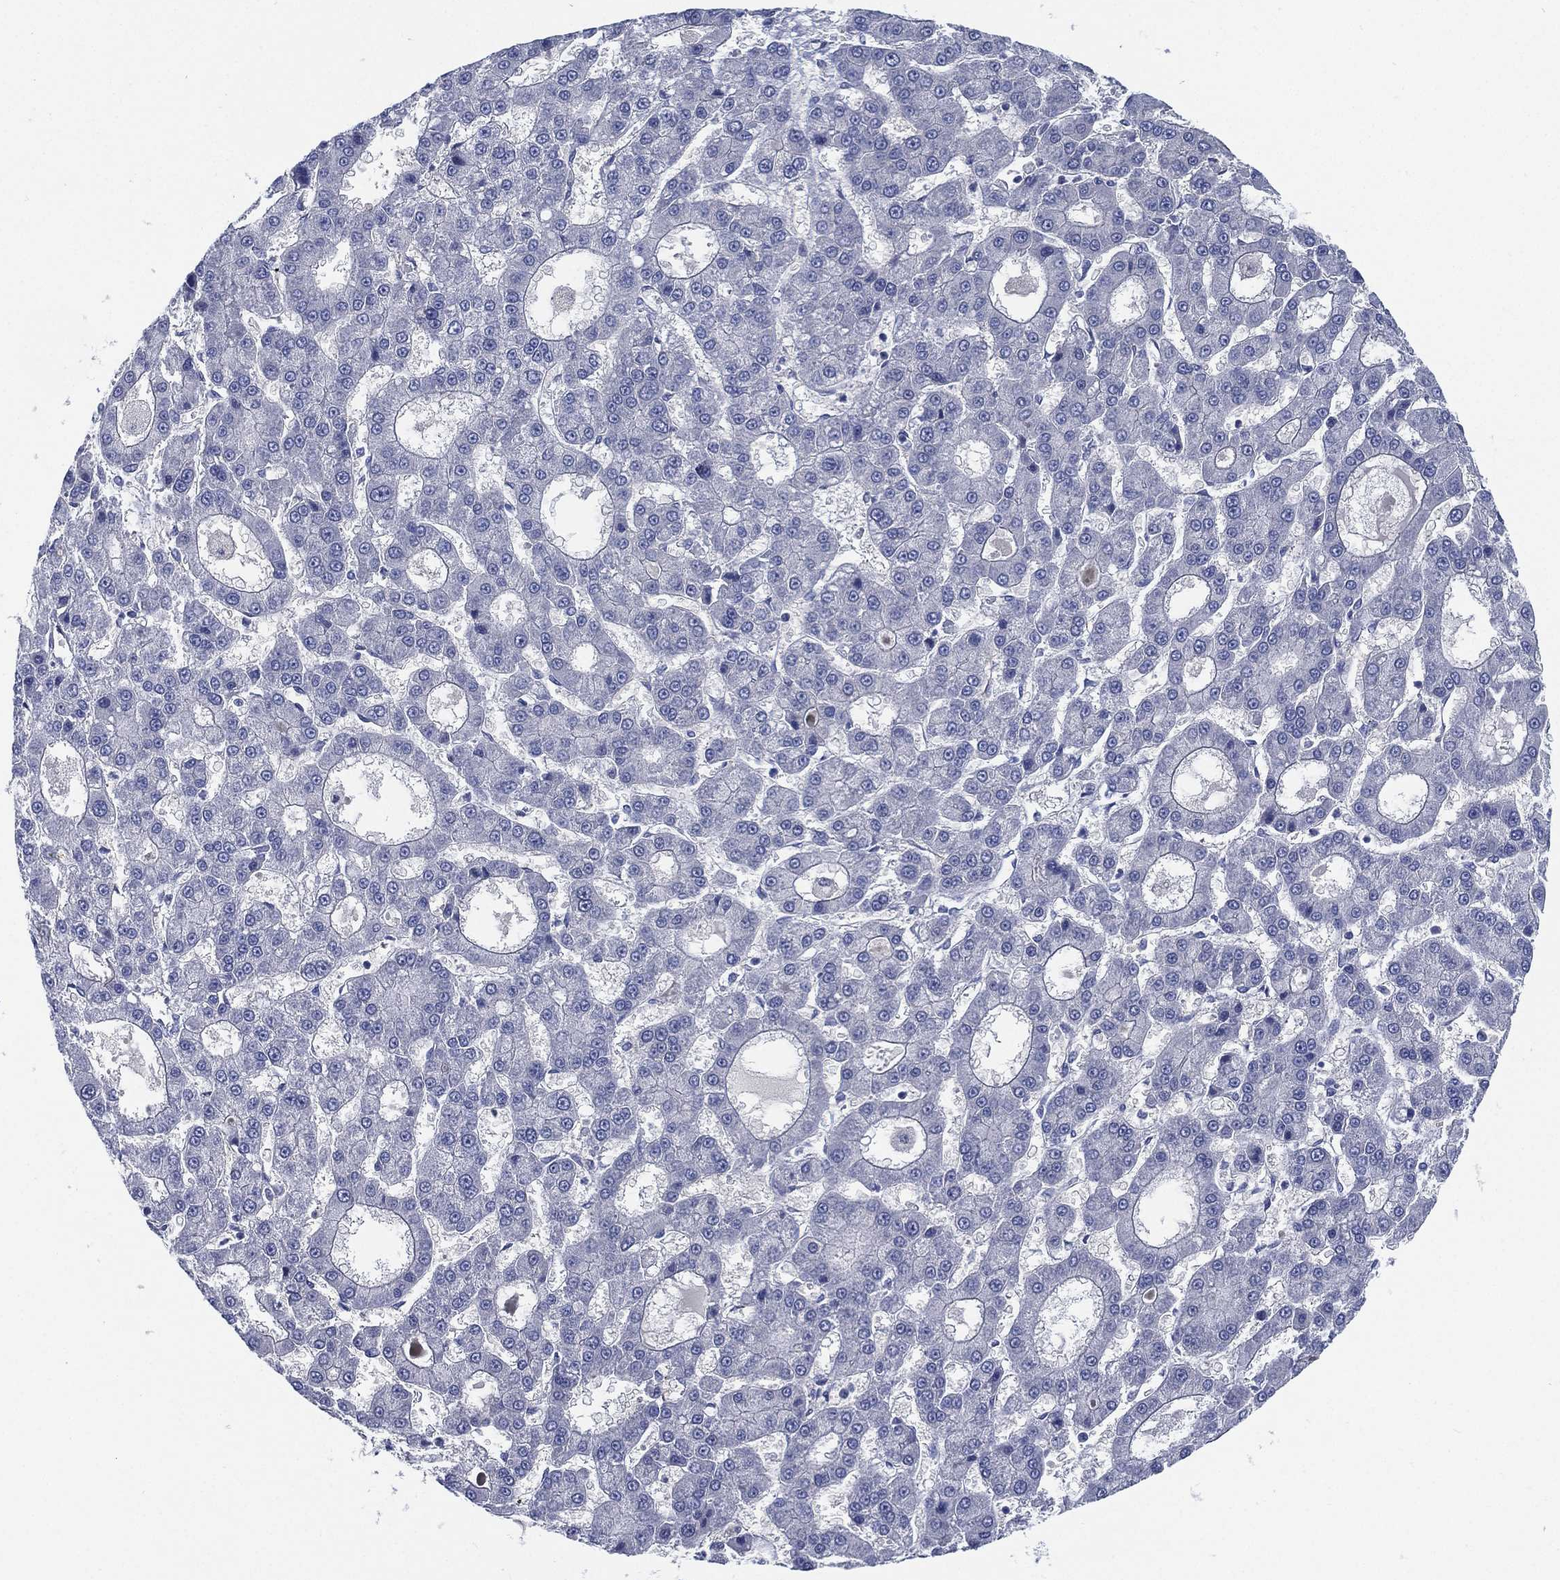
{"staining": {"intensity": "negative", "quantity": "none", "location": "none"}, "tissue": "liver cancer", "cell_type": "Tumor cells", "image_type": "cancer", "snomed": [{"axis": "morphology", "description": "Carcinoma, Hepatocellular, NOS"}, {"axis": "topography", "description": "Liver"}], "caption": "Micrograph shows no protein expression in tumor cells of liver cancer (hepatocellular carcinoma) tissue.", "gene": "C5orf46", "patient": {"sex": "male", "age": 70}}